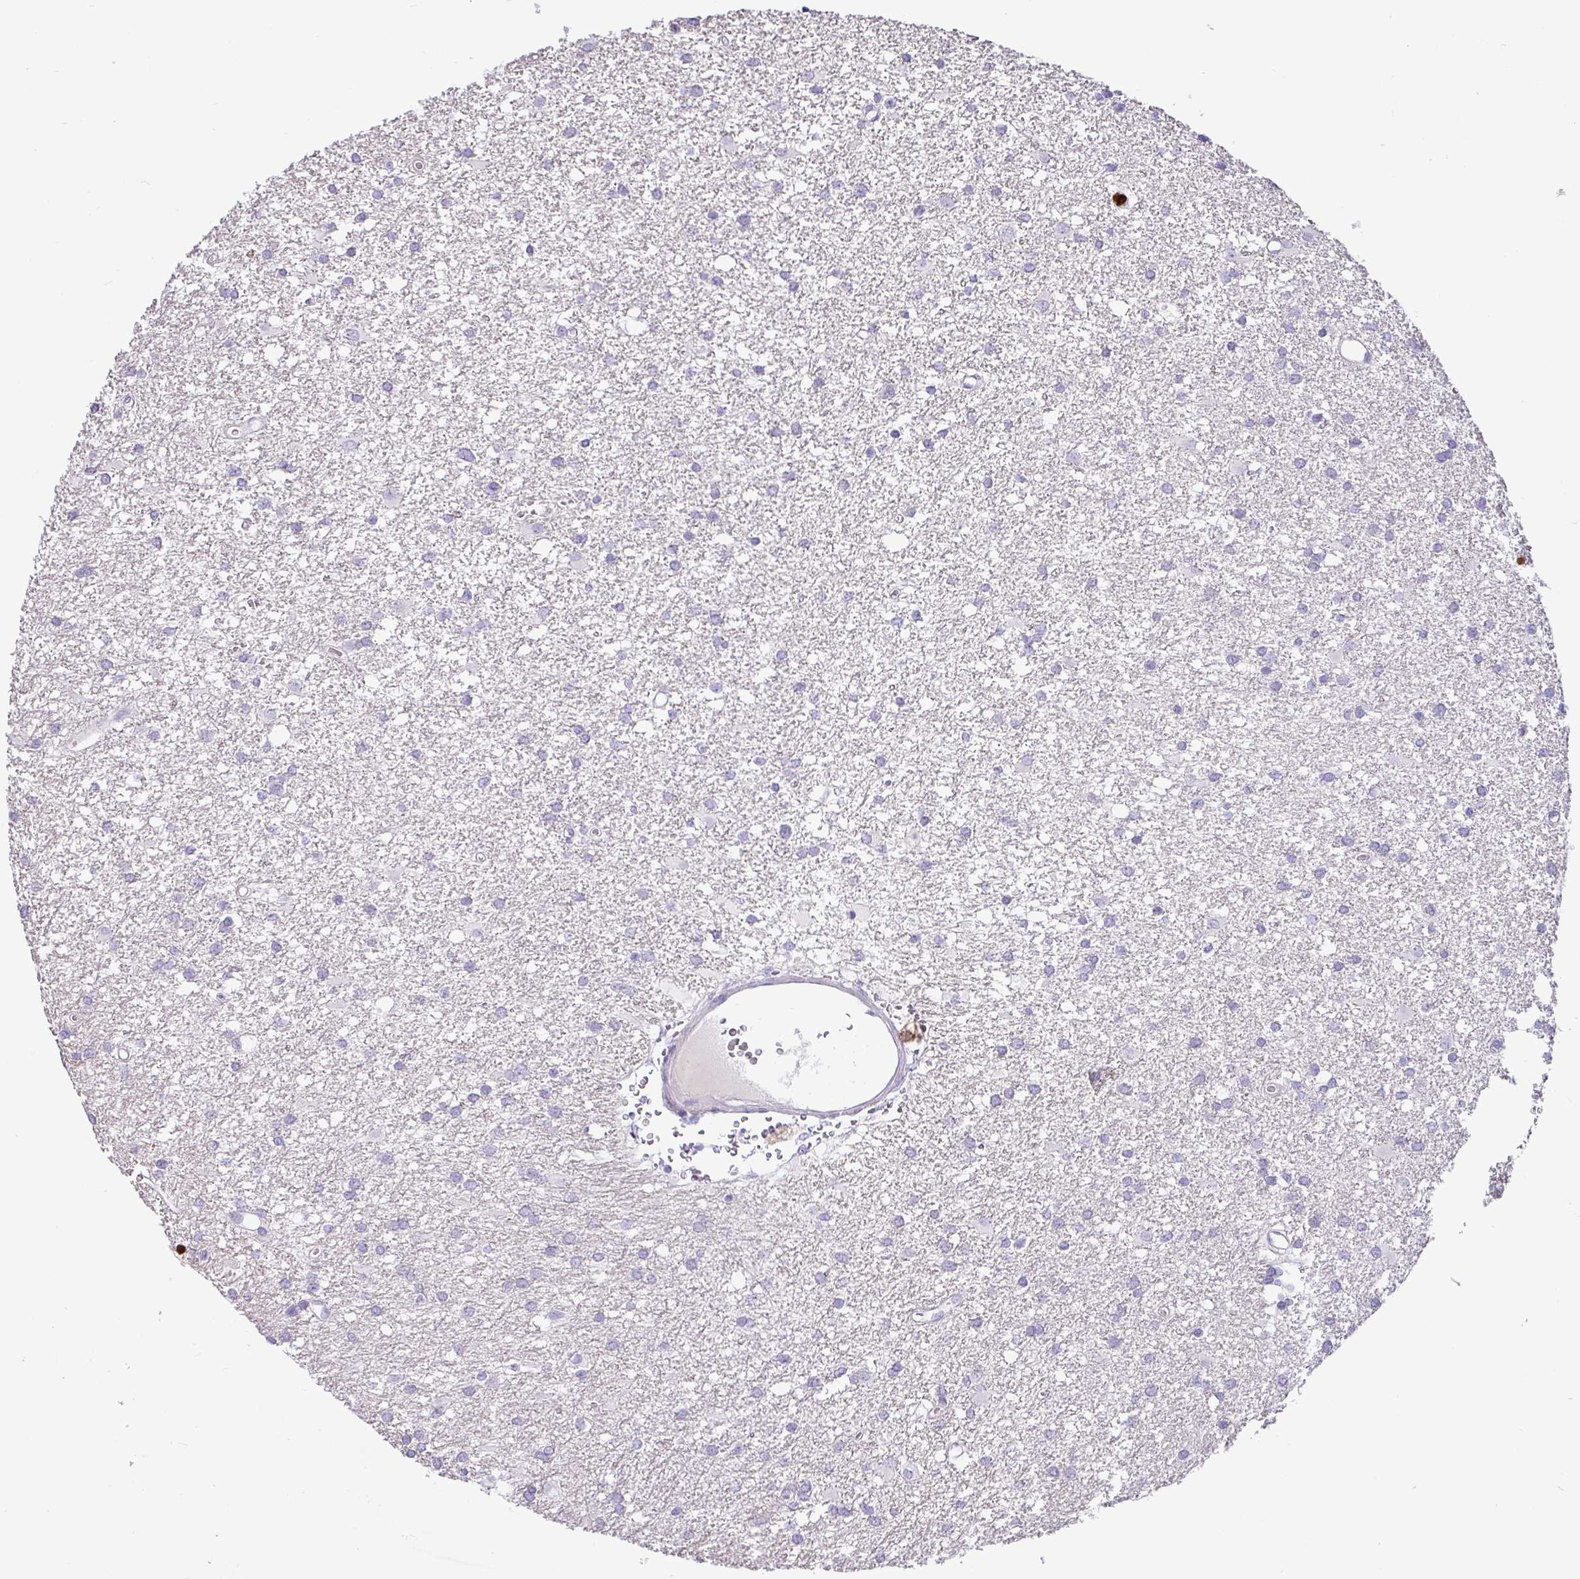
{"staining": {"intensity": "negative", "quantity": "none", "location": "none"}, "tissue": "glioma", "cell_type": "Tumor cells", "image_type": "cancer", "snomed": [{"axis": "morphology", "description": "Glioma, malignant, High grade"}, {"axis": "topography", "description": "Brain"}], "caption": "Immunohistochemistry of human high-grade glioma (malignant) reveals no expression in tumor cells.", "gene": "SH2D3C", "patient": {"sex": "male", "age": 48}}